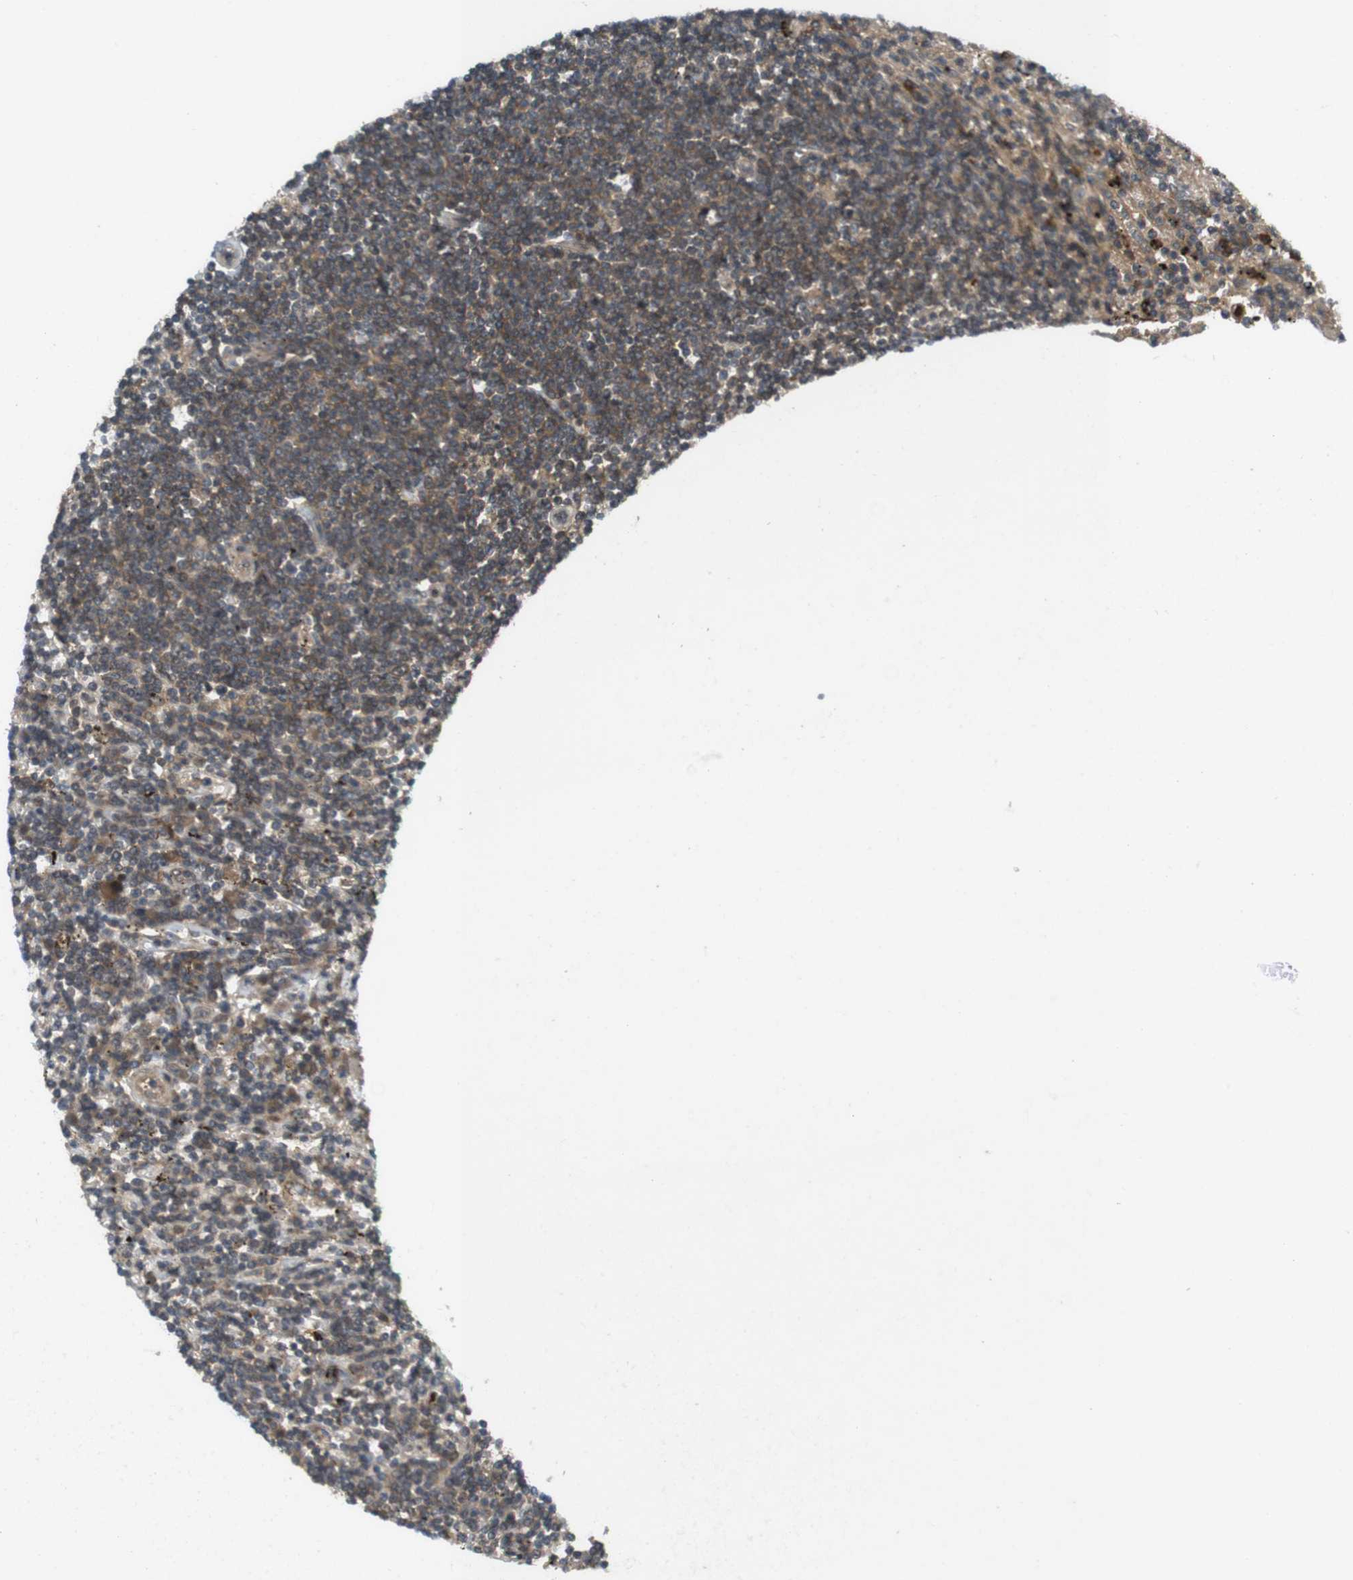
{"staining": {"intensity": "moderate", "quantity": ">75%", "location": "cytoplasmic/membranous"}, "tissue": "lymphoma", "cell_type": "Tumor cells", "image_type": "cancer", "snomed": [{"axis": "morphology", "description": "Malignant lymphoma, non-Hodgkin's type, Low grade"}, {"axis": "topography", "description": "Spleen"}], "caption": "Immunohistochemical staining of human malignant lymphoma, non-Hodgkin's type (low-grade) displays medium levels of moderate cytoplasmic/membranous positivity in about >75% of tumor cells. (DAB IHC with brightfield microscopy, high magnification).", "gene": "NFKBIE", "patient": {"sex": "male", "age": 76}}